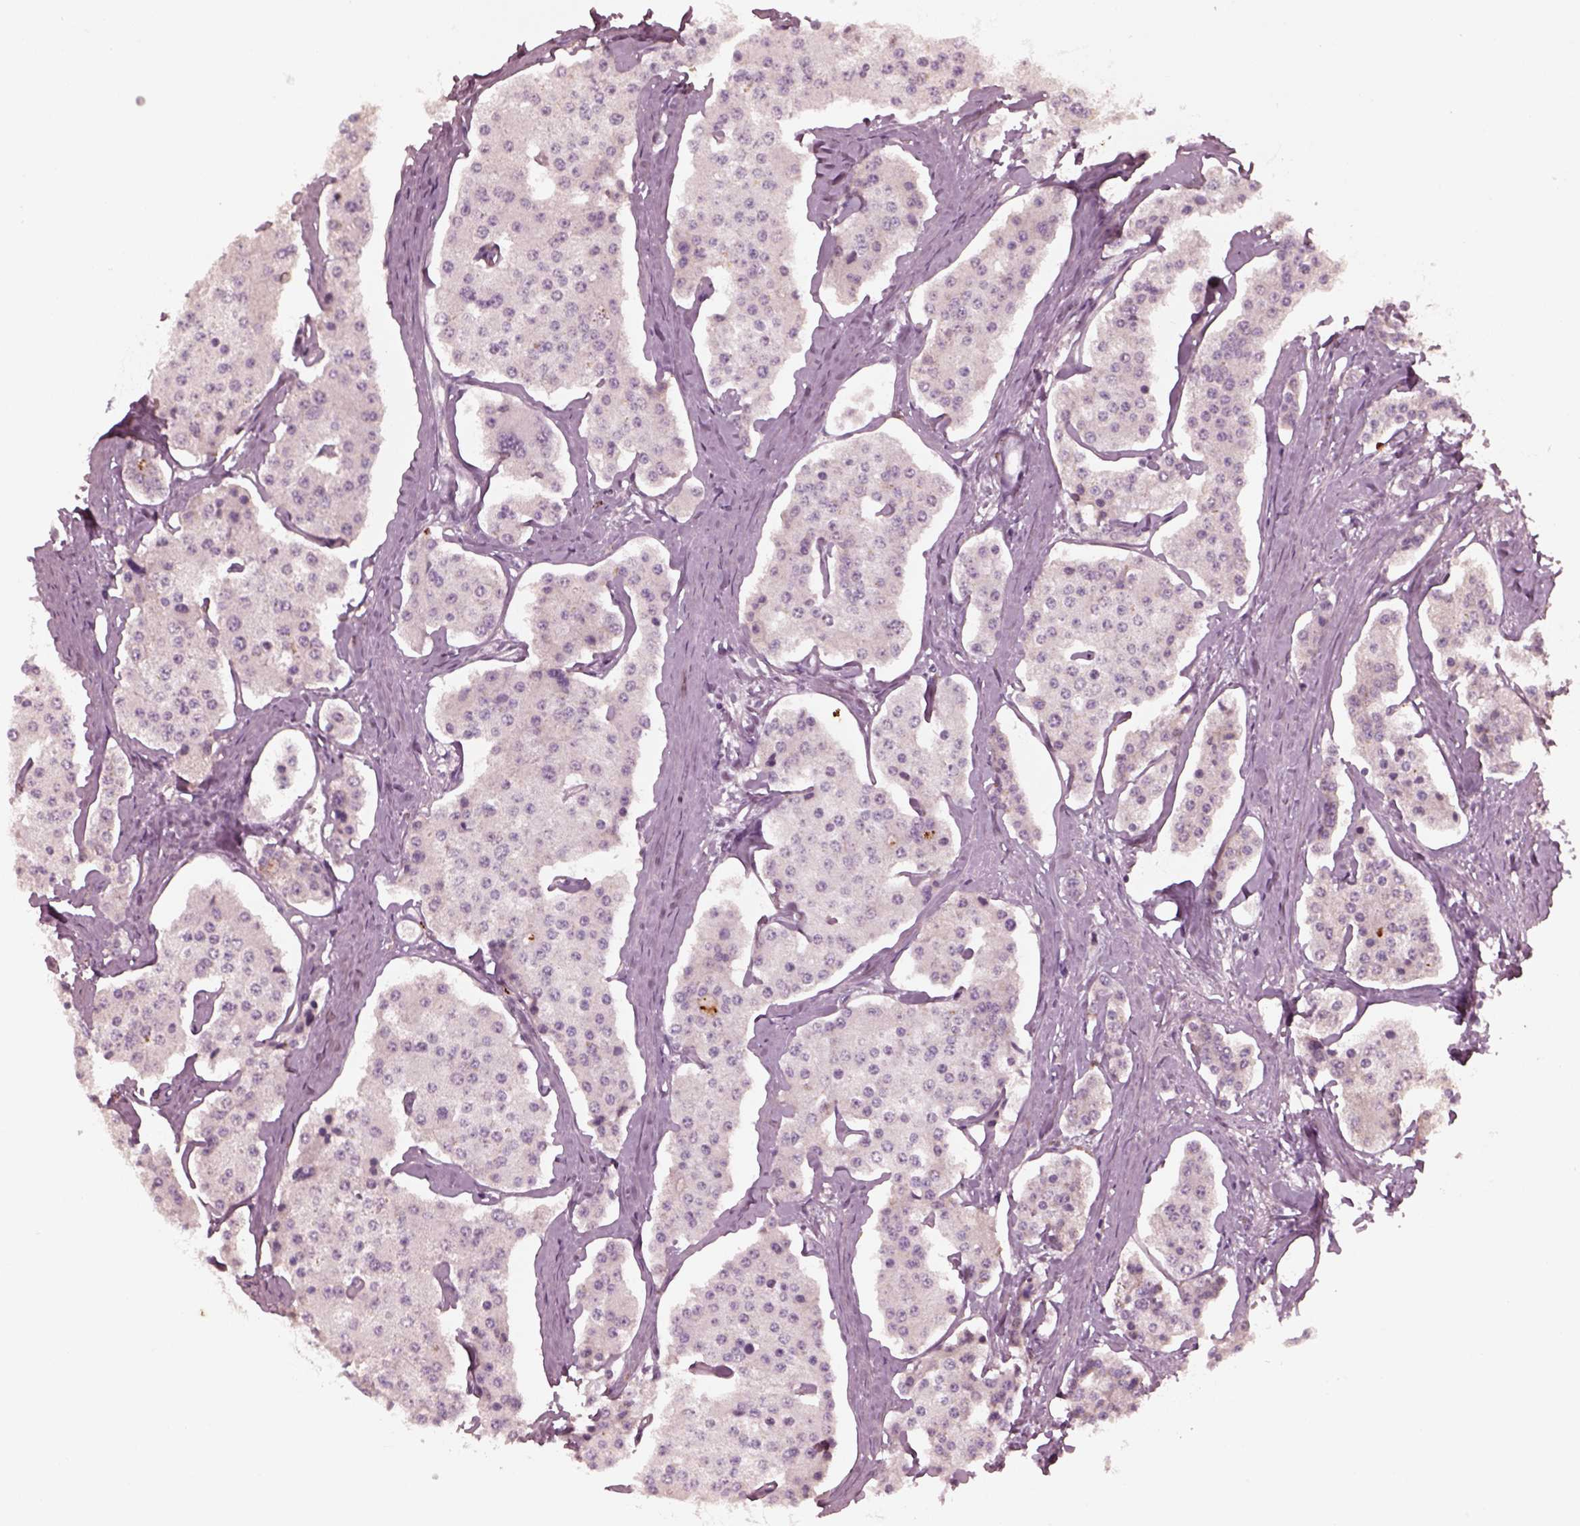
{"staining": {"intensity": "negative", "quantity": "none", "location": "none"}, "tissue": "carcinoid", "cell_type": "Tumor cells", "image_type": "cancer", "snomed": [{"axis": "morphology", "description": "Carcinoid, malignant, NOS"}, {"axis": "topography", "description": "Small intestine"}], "caption": "An image of carcinoid (malignant) stained for a protein reveals no brown staining in tumor cells.", "gene": "VWA5B1", "patient": {"sex": "female", "age": 65}}